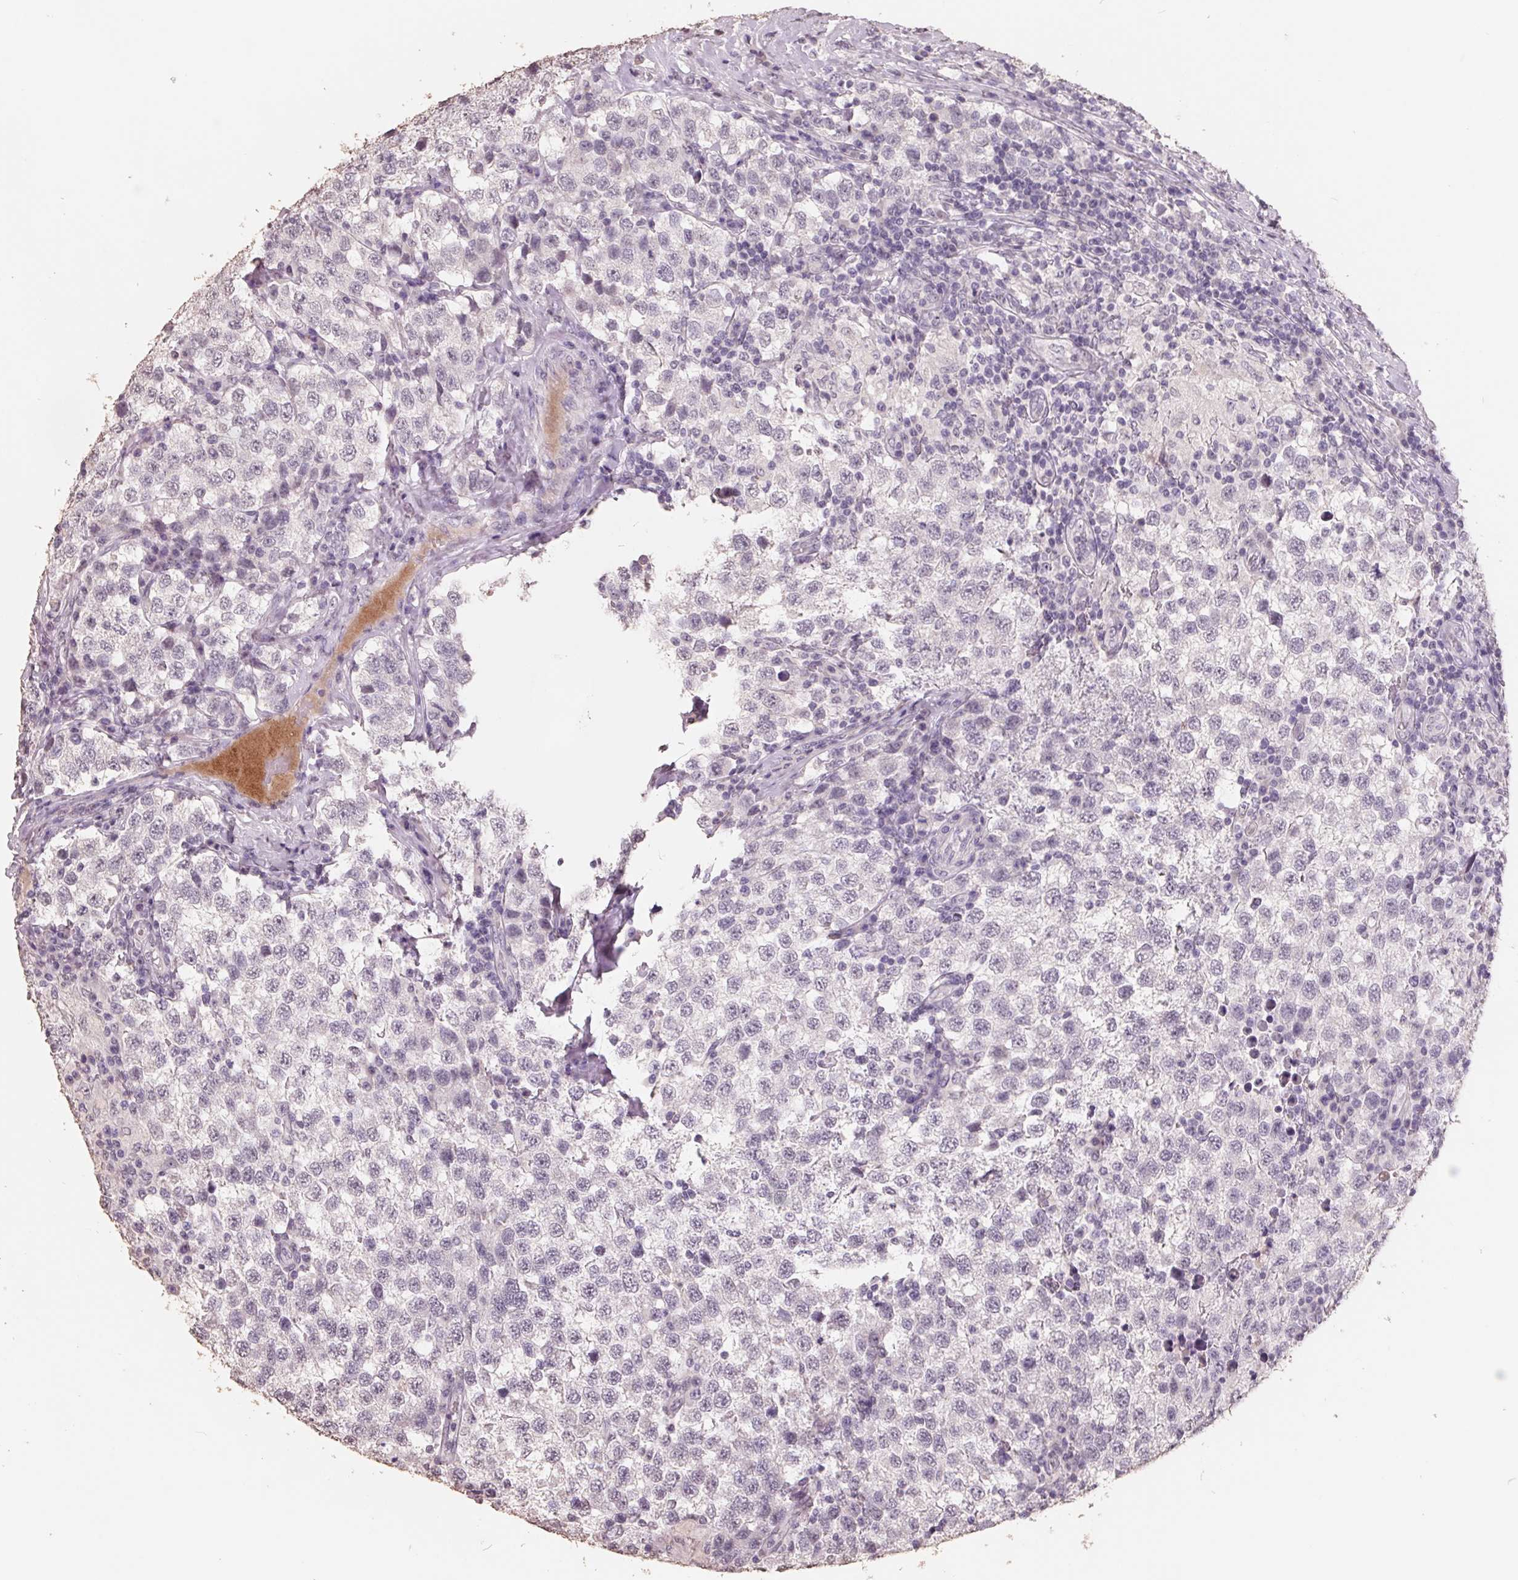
{"staining": {"intensity": "negative", "quantity": "none", "location": "none"}, "tissue": "testis cancer", "cell_type": "Tumor cells", "image_type": "cancer", "snomed": [{"axis": "morphology", "description": "Seminoma, NOS"}, {"axis": "topography", "description": "Testis"}], "caption": "Seminoma (testis) was stained to show a protein in brown. There is no significant expression in tumor cells.", "gene": "FTCD", "patient": {"sex": "male", "age": 34}}